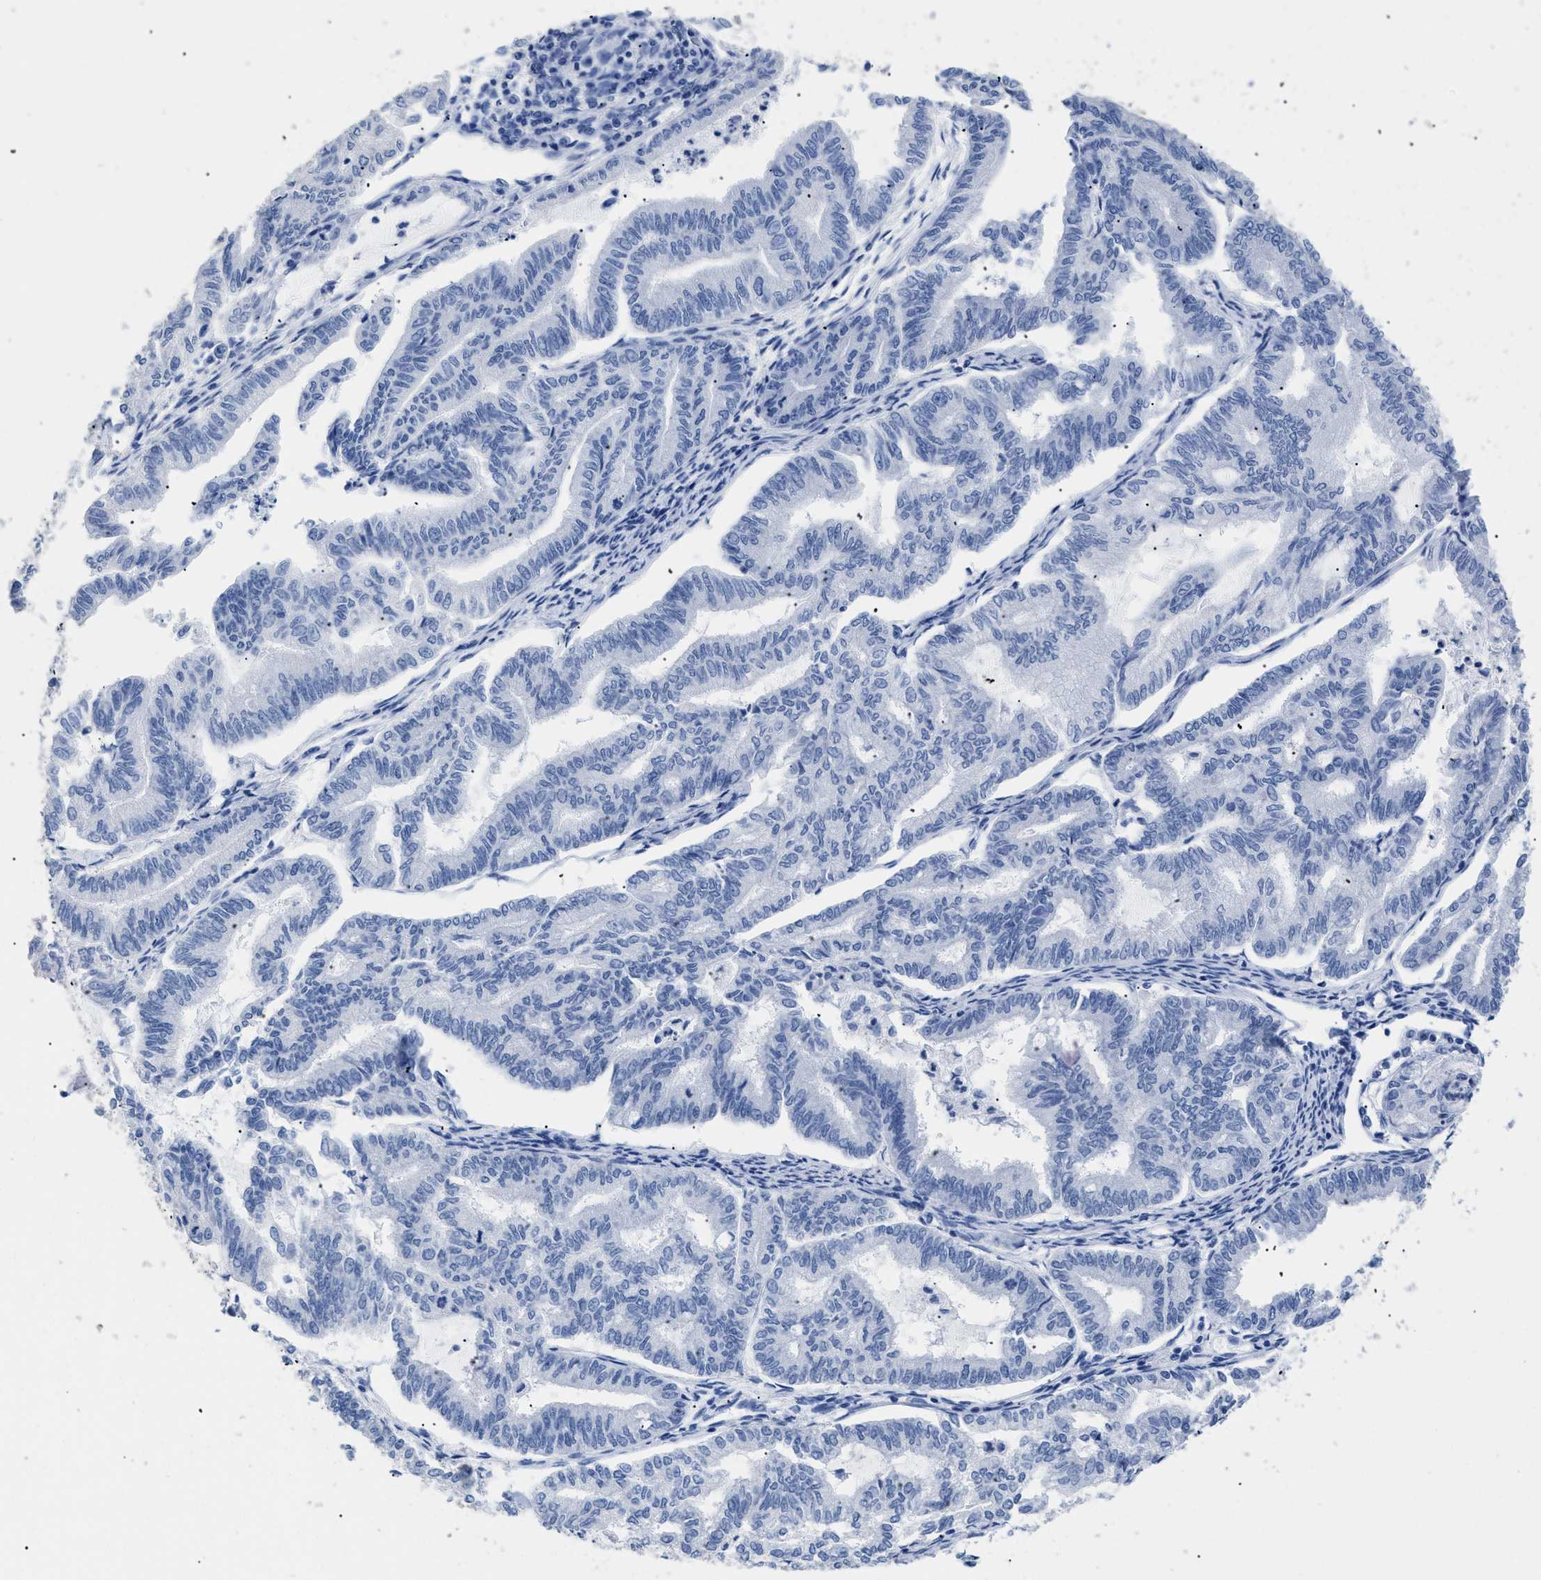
{"staining": {"intensity": "negative", "quantity": "none", "location": "none"}, "tissue": "endometrial cancer", "cell_type": "Tumor cells", "image_type": "cancer", "snomed": [{"axis": "morphology", "description": "Adenocarcinoma, NOS"}, {"axis": "topography", "description": "Endometrium"}], "caption": "This is a histopathology image of immunohistochemistry staining of endometrial adenocarcinoma, which shows no expression in tumor cells.", "gene": "DLC1", "patient": {"sex": "female", "age": 79}}